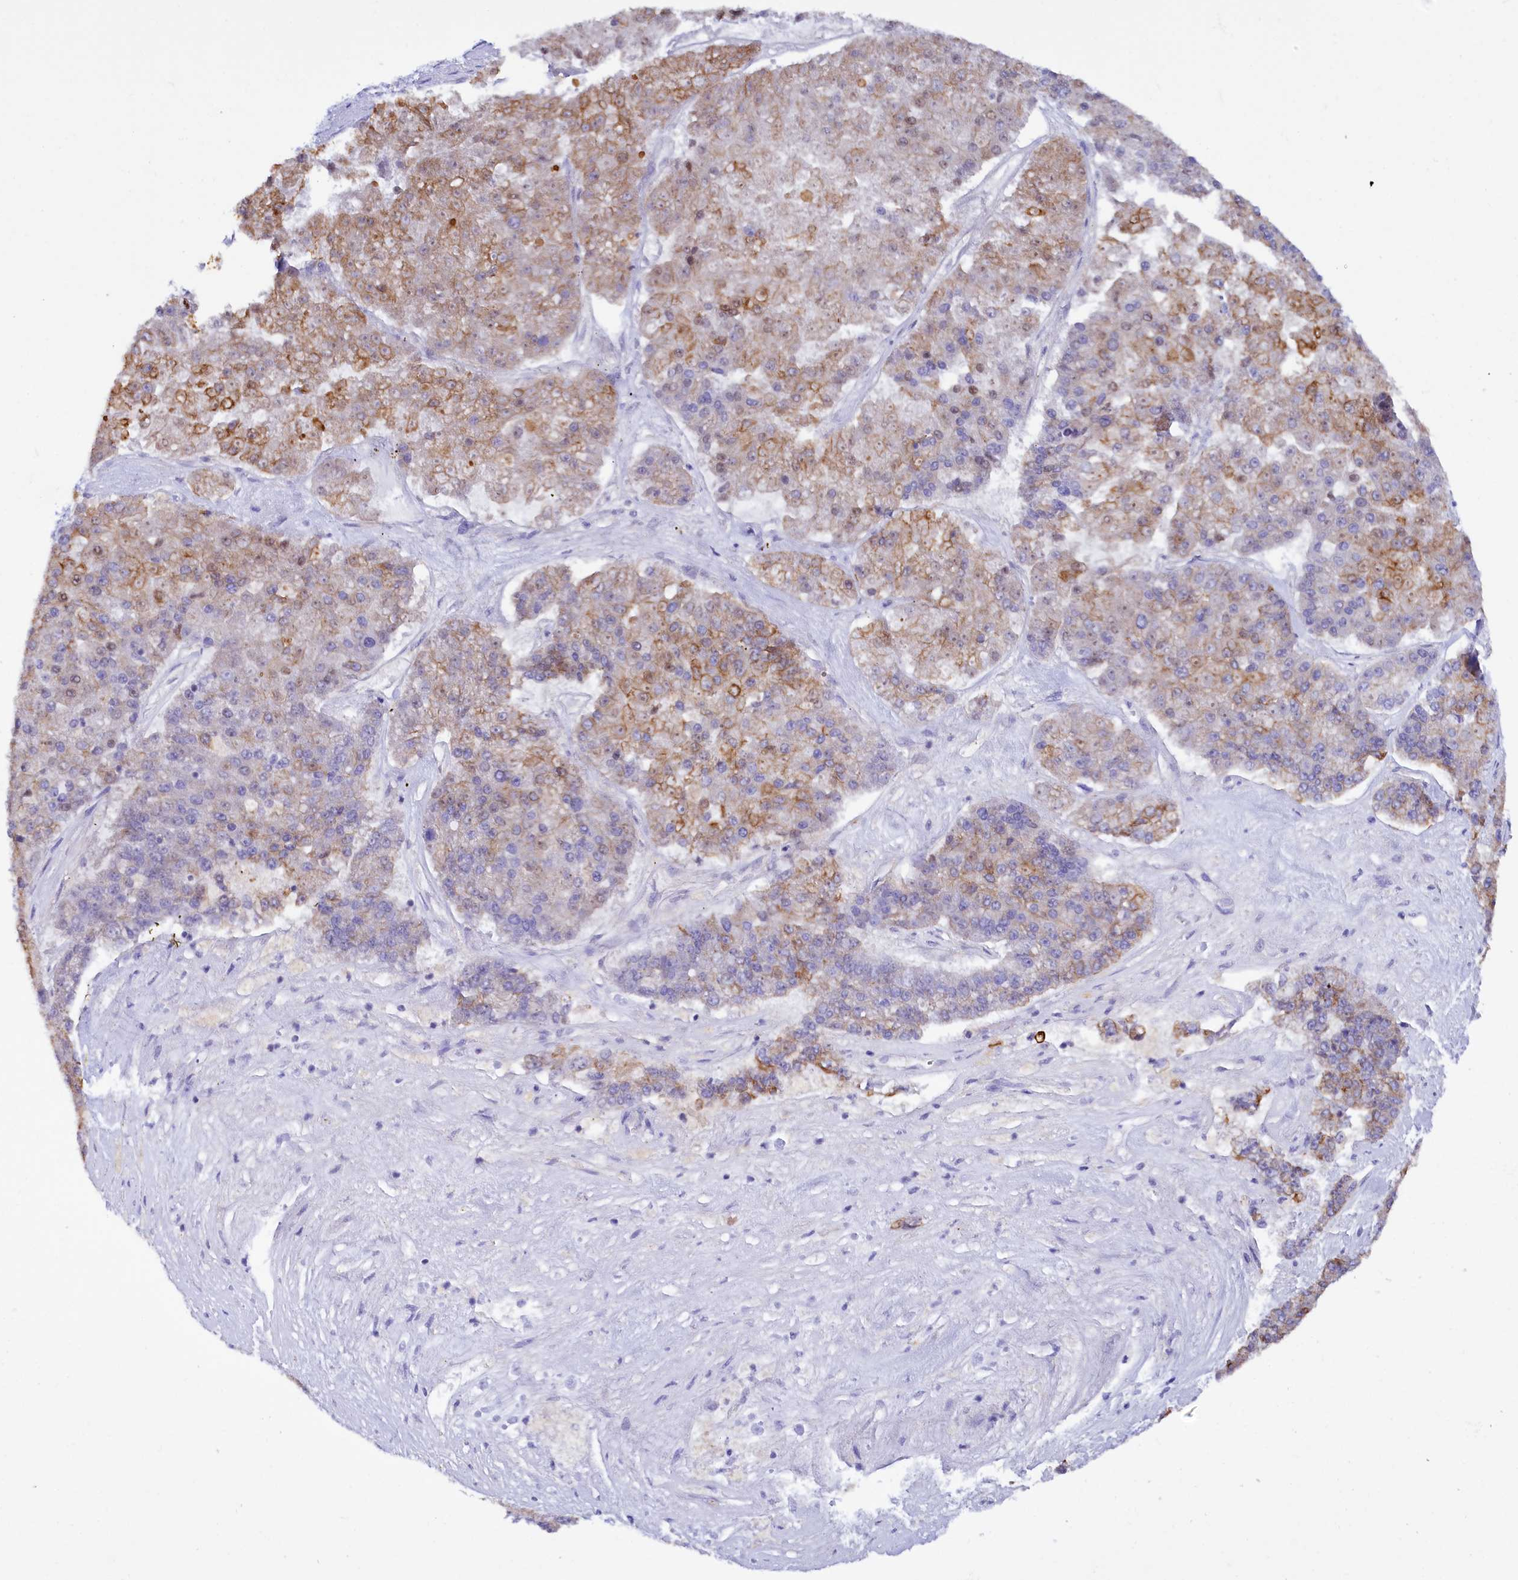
{"staining": {"intensity": "moderate", "quantity": "25%-75%", "location": "cytoplasmic/membranous"}, "tissue": "pancreatic cancer", "cell_type": "Tumor cells", "image_type": "cancer", "snomed": [{"axis": "morphology", "description": "Adenocarcinoma, NOS"}, {"axis": "topography", "description": "Pancreas"}], "caption": "IHC (DAB) staining of human pancreatic adenocarcinoma reveals moderate cytoplasmic/membranous protein positivity in approximately 25%-75% of tumor cells.", "gene": "FAAP20", "patient": {"sex": "male", "age": 50}}